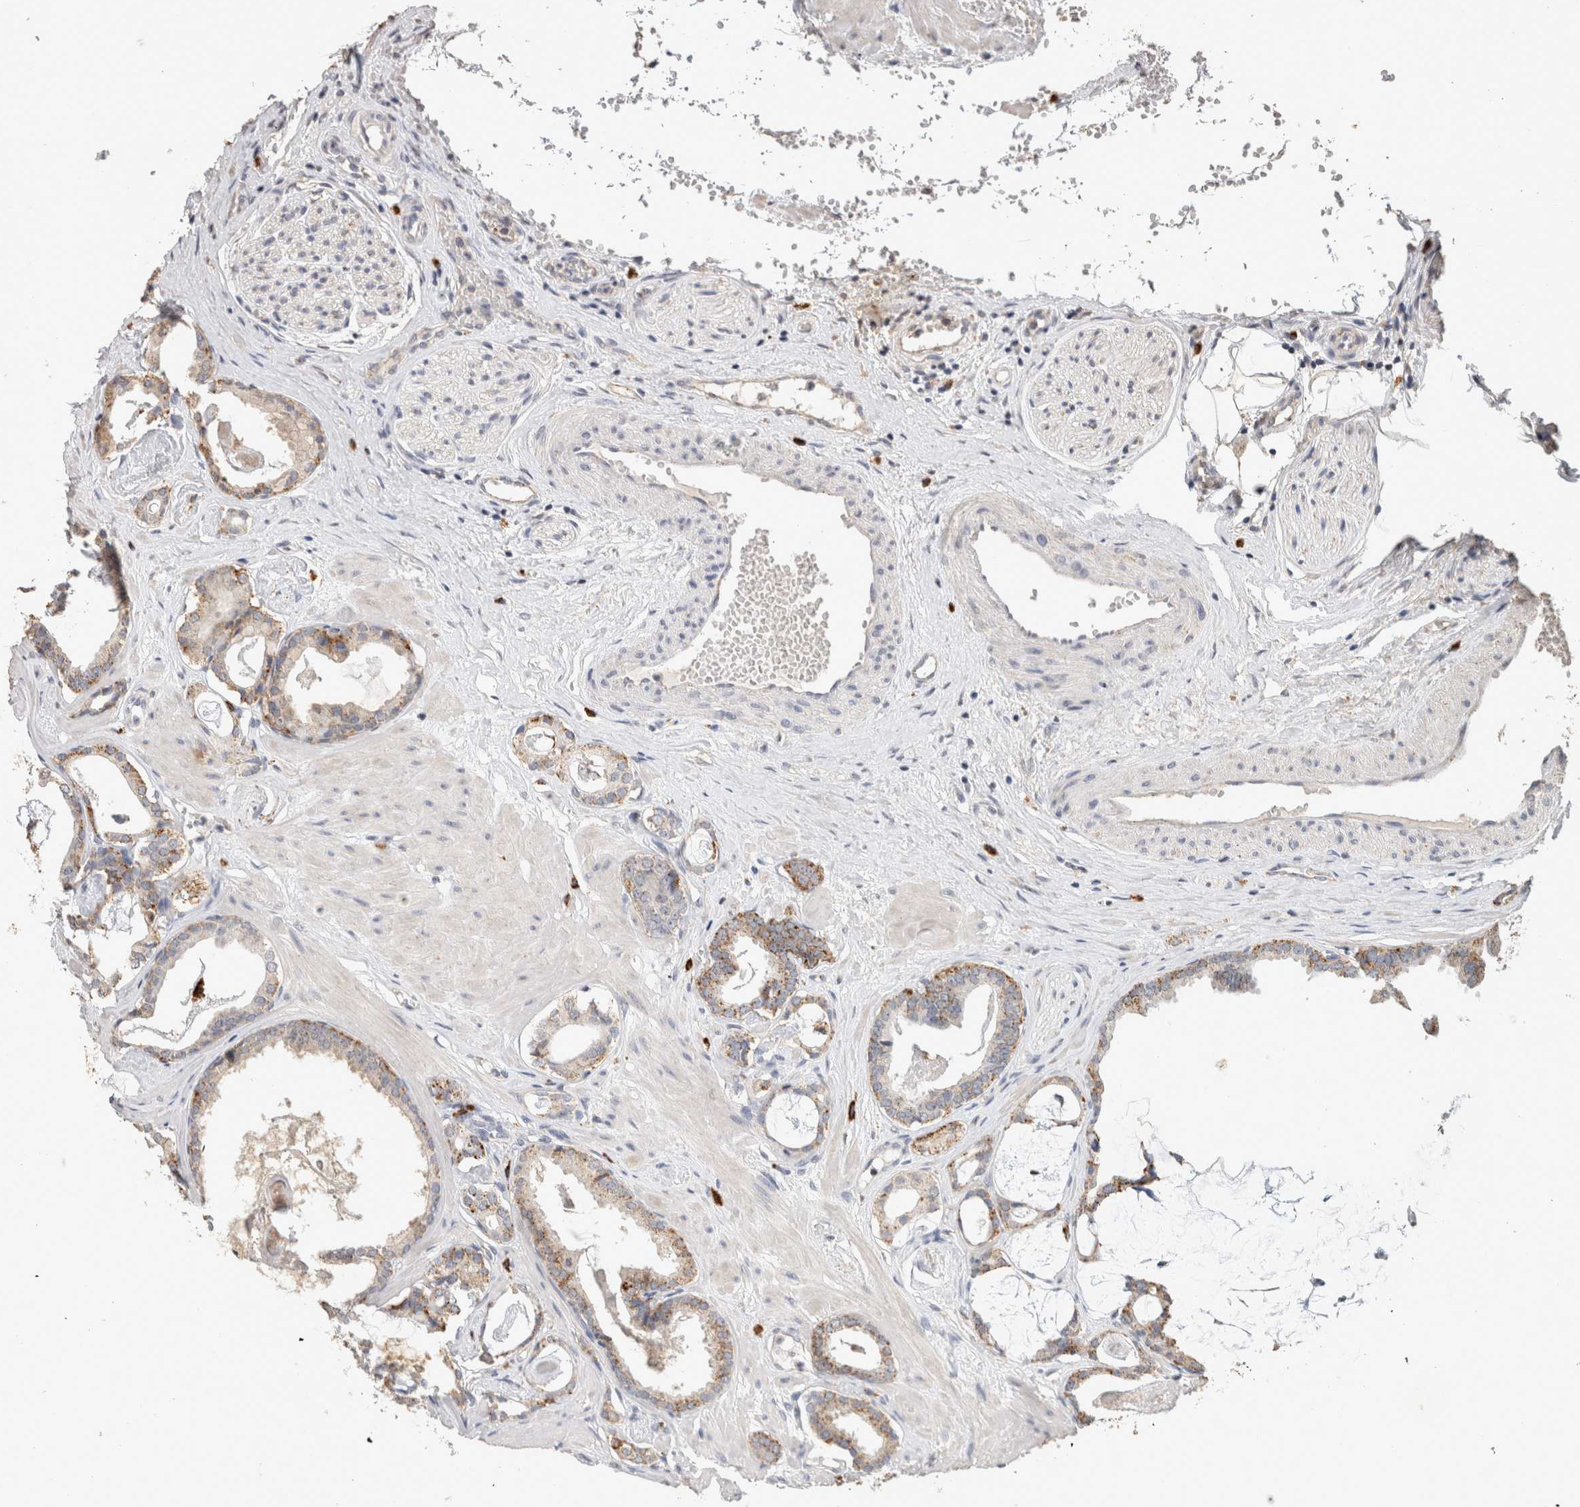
{"staining": {"intensity": "moderate", "quantity": ">75%", "location": "cytoplasmic/membranous"}, "tissue": "prostate cancer", "cell_type": "Tumor cells", "image_type": "cancer", "snomed": [{"axis": "morphology", "description": "Adenocarcinoma, Low grade"}, {"axis": "topography", "description": "Prostate"}], "caption": "Protein staining reveals moderate cytoplasmic/membranous staining in about >75% of tumor cells in prostate cancer.", "gene": "ARSA", "patient": {"sex": "male", "age": 53}}